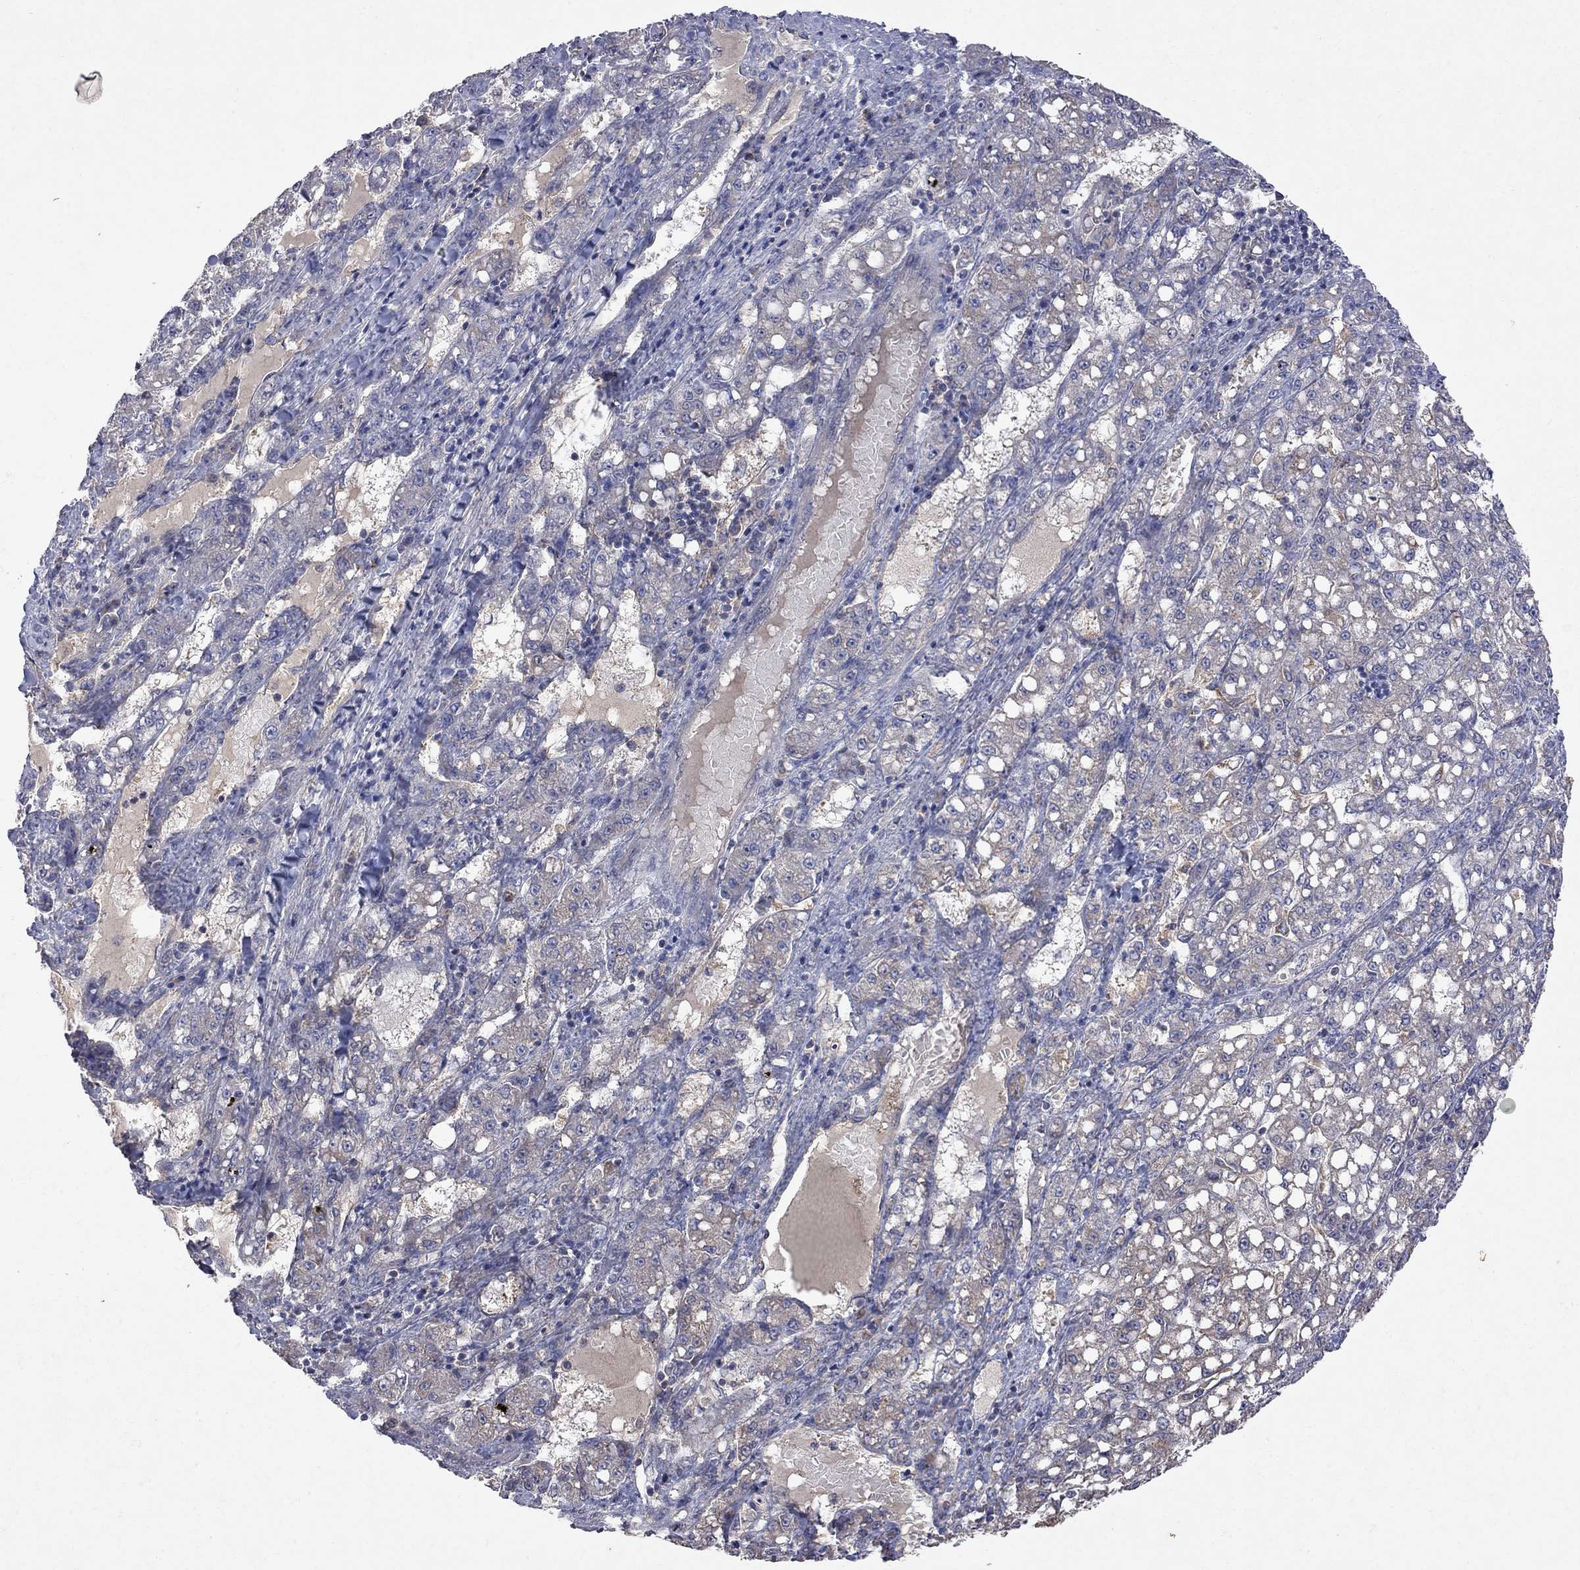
{"staining": {"intensity": "weak", "quantity": "<25%", "location": "cytoplasmic/membranous"}, "tissue": "liver cancer", "cell_type": "Tumor cells", "image_type": "cancer", "snomed": [{"axis": "morphology", "description": "Carcinoma, Hepatocellular, NOS"}, {"axis": "topography", "description": "Liver"}], "caption": "An immunohistochemistry (IHC) image of liver cancer is shown. There is no staining in tumor cells of liver cancer.", "gene": "ABI3", "patient": {"sex": "female", "age": 65}}